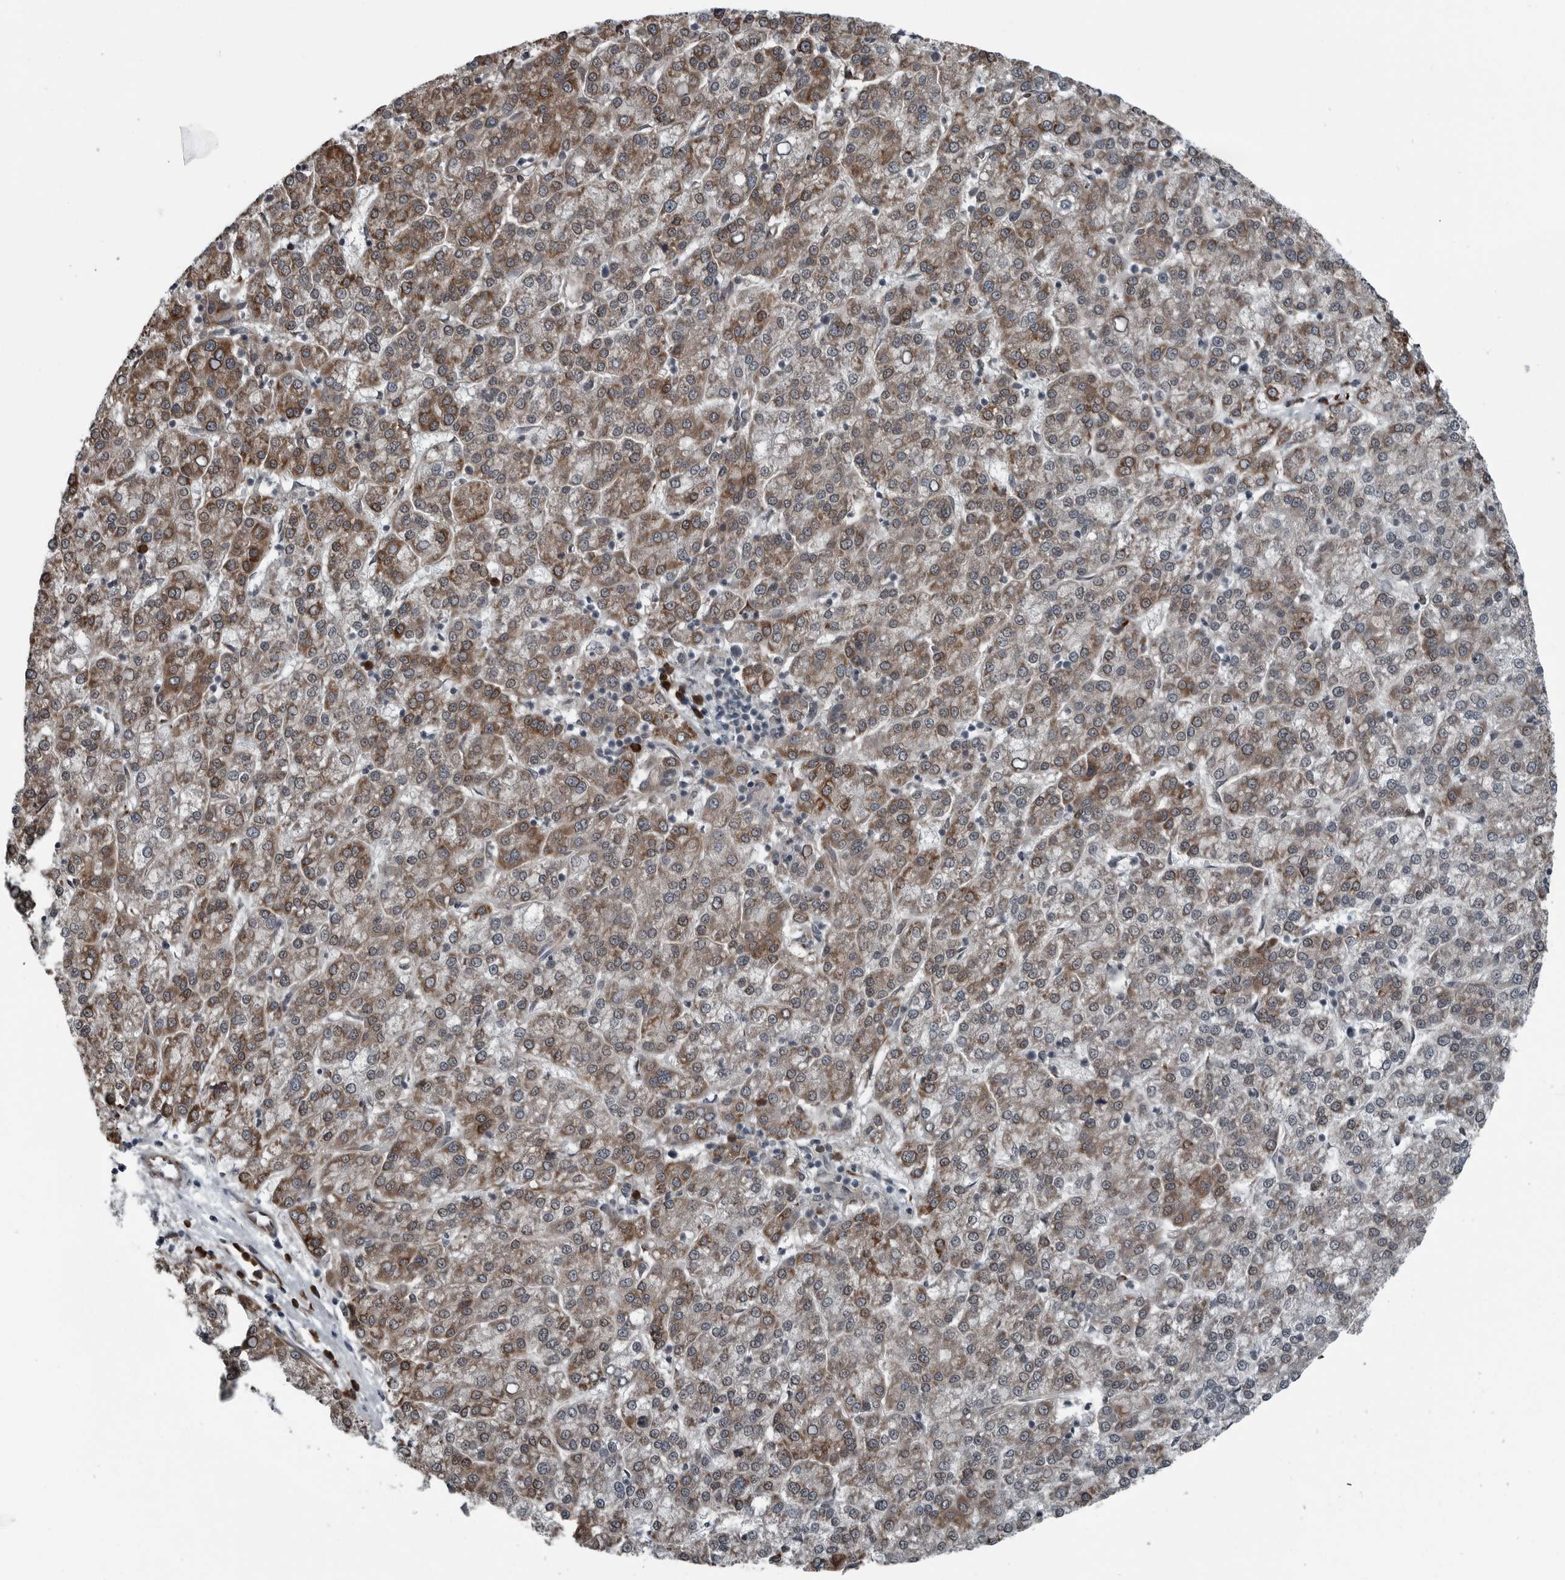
{"staining": {"intensity": "moderate", "quantity": ">75%", "location": "cytoplasmic/membranous"}, "tissue": "liver cancer", "cell_type": "Tumor cells", "image_type": "cancer", "snomed": [{"axis": "morphology", "description": "Carcinoma, Hepatocellular, NOS"}, {"axis": "topography", "description": "Liver"}], "caption": "A histopathology image showing moderate cytoplasmic/membranous positivity in approximately >75% of tumor cells in liver cancer, as visualized by brown immunohistochemical staining.", "gene": "CEP85", "patient": {"sex": "female", "age": 58}}